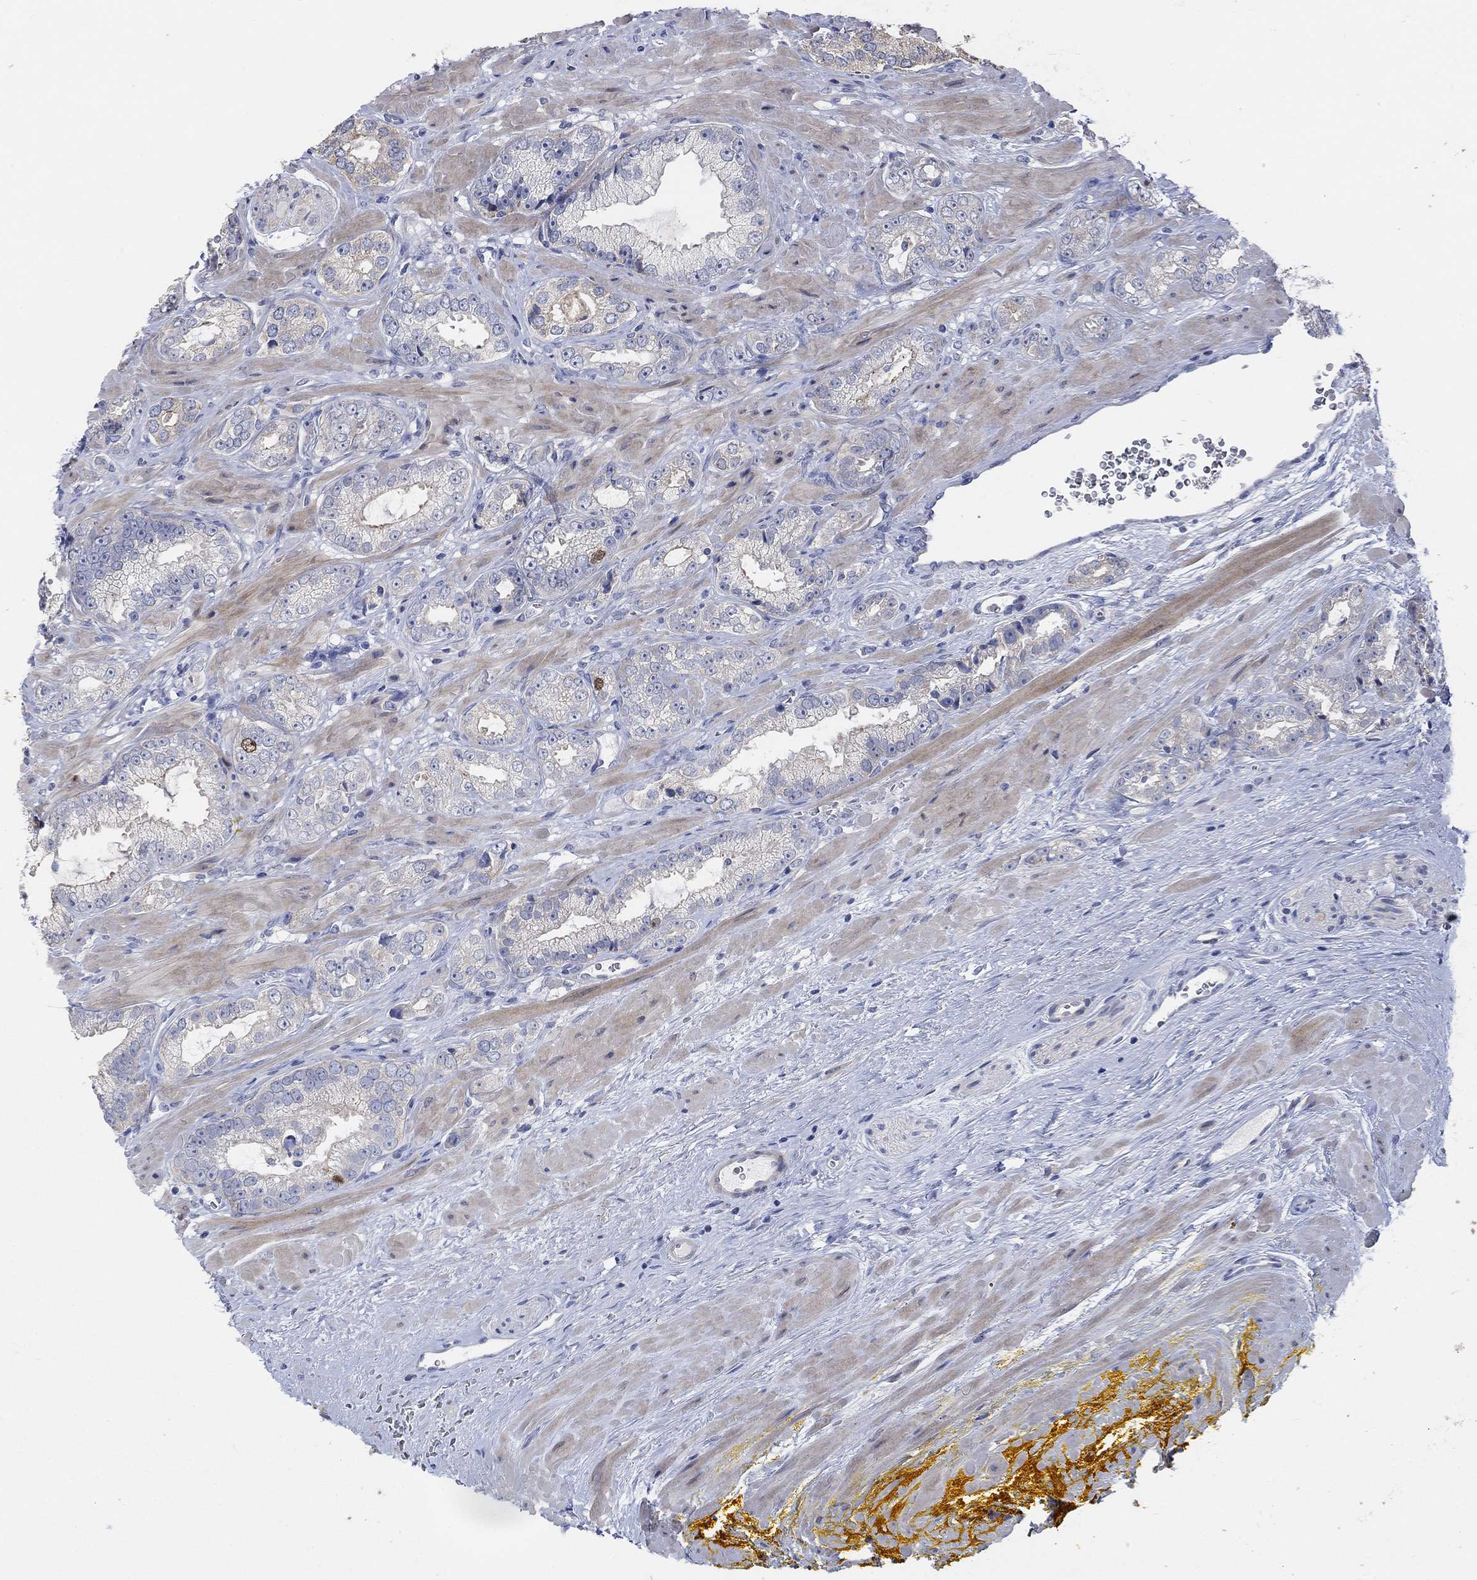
{"staining": {"intensity": "negative", "quantity": "none", "location": "none"}, "tissue": "prostate cancer", "cell_type": "Tumor cells", "image_type": "cancer", "snomed": [{"axis": "morphology", "description": "Adenocarcinoma, NOS"}, {"axis": "topography", "description": "Prostate"}], "caption": "Immunohistochemistry histopathology image of human prostate cancer stained for a protein (brown), which shows no staining in tumor cells.", "gene": "PRC1", "patient": {"sex": "male", "age": 67}}